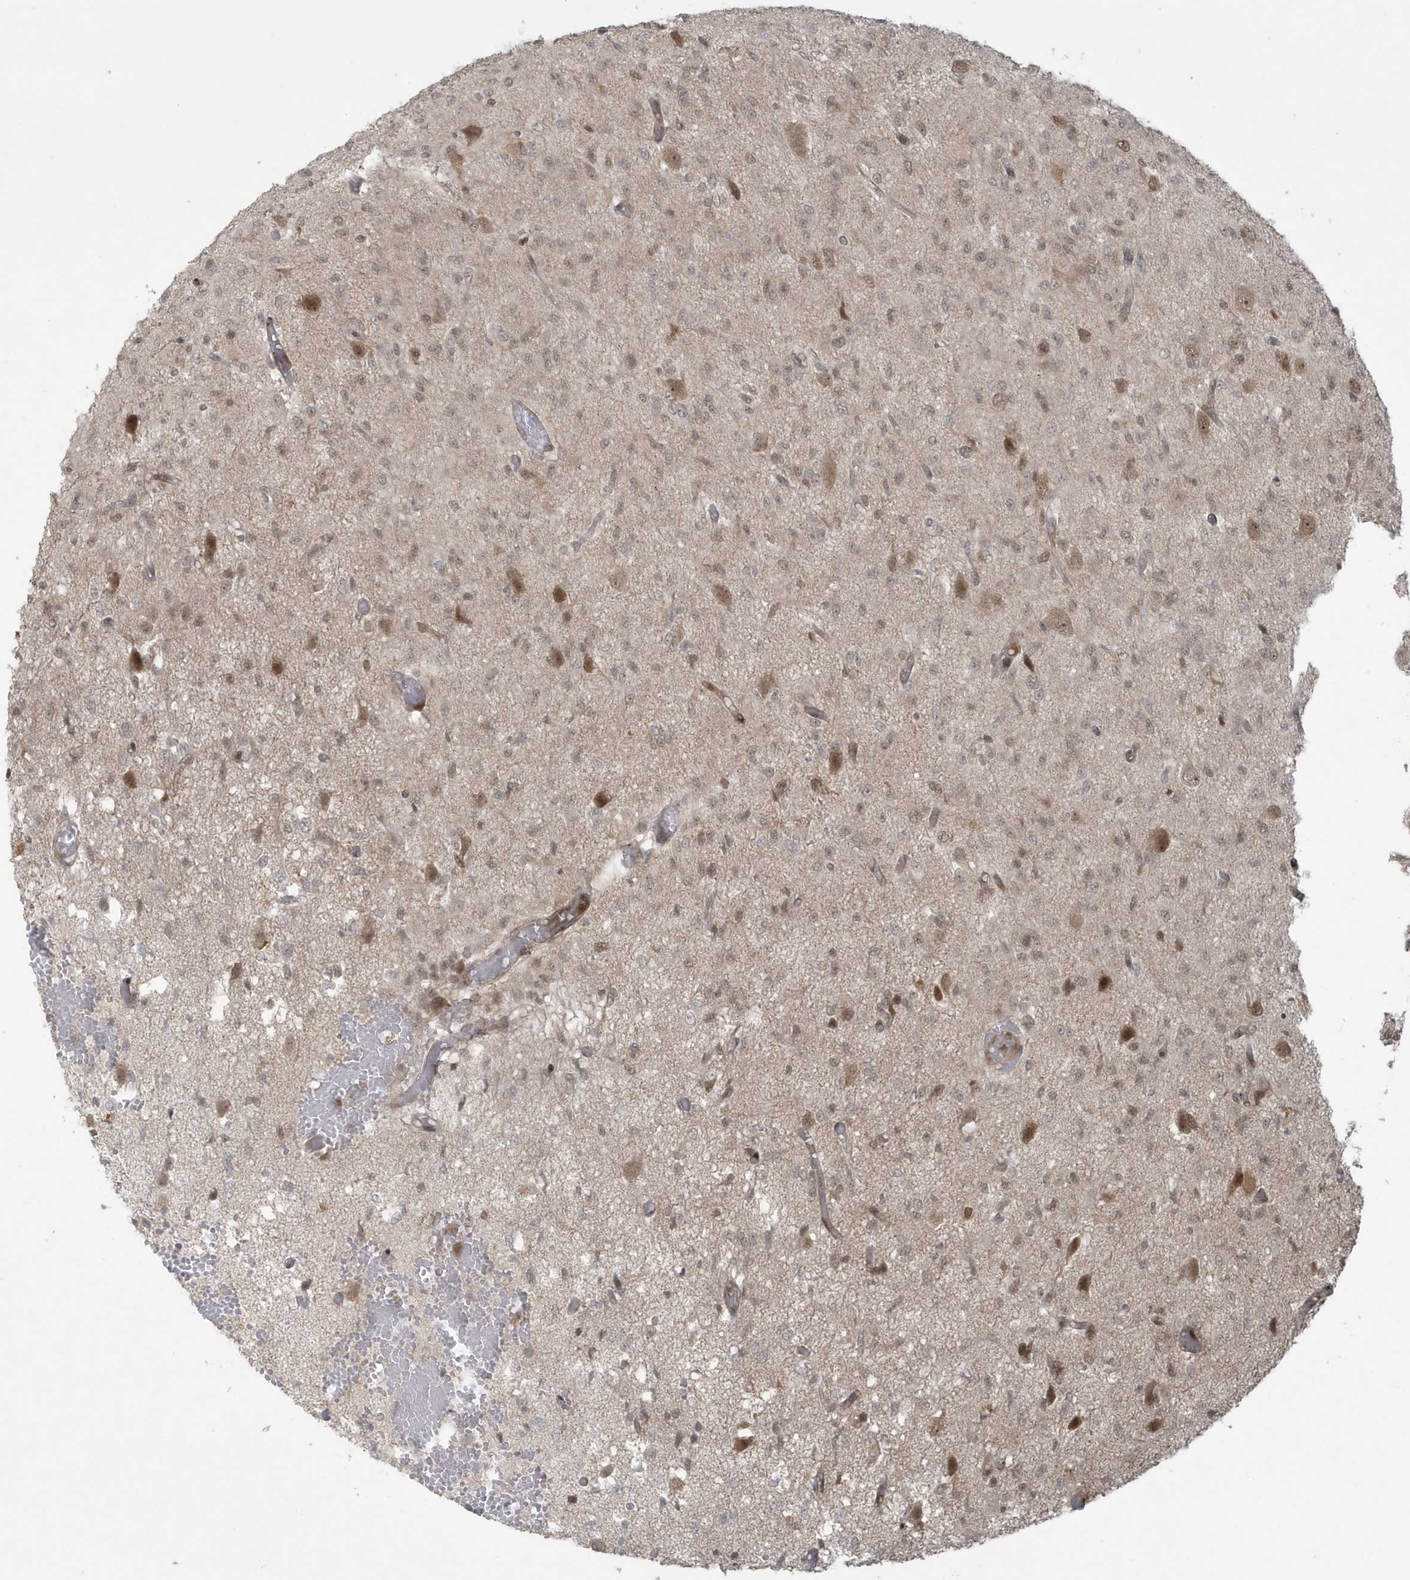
{"staining": {"intensity": "moderate", "quantity": "25%-75%", "location": "cytoplasmic/membranous,nuclear"}, "tissue": "glioma", "cell_type": "Tumor cells", "image_type": "cancer", "snomed": [{"axis": "morphology", "description": "Glioma, malignant, High grade"}, {"axis": "topography", "description": "Brain"}], "caption": "A high-resolution photomicrograph shows immunohistochemistry staining of high-grade glioma (malignant), which exhibits moderate cytoplasmic/membranous and nuclear positivity in approximately 25%-75% of tumor cells.", "gene": "C1orf52", "patient": {"sex": "female", "age": 59}}